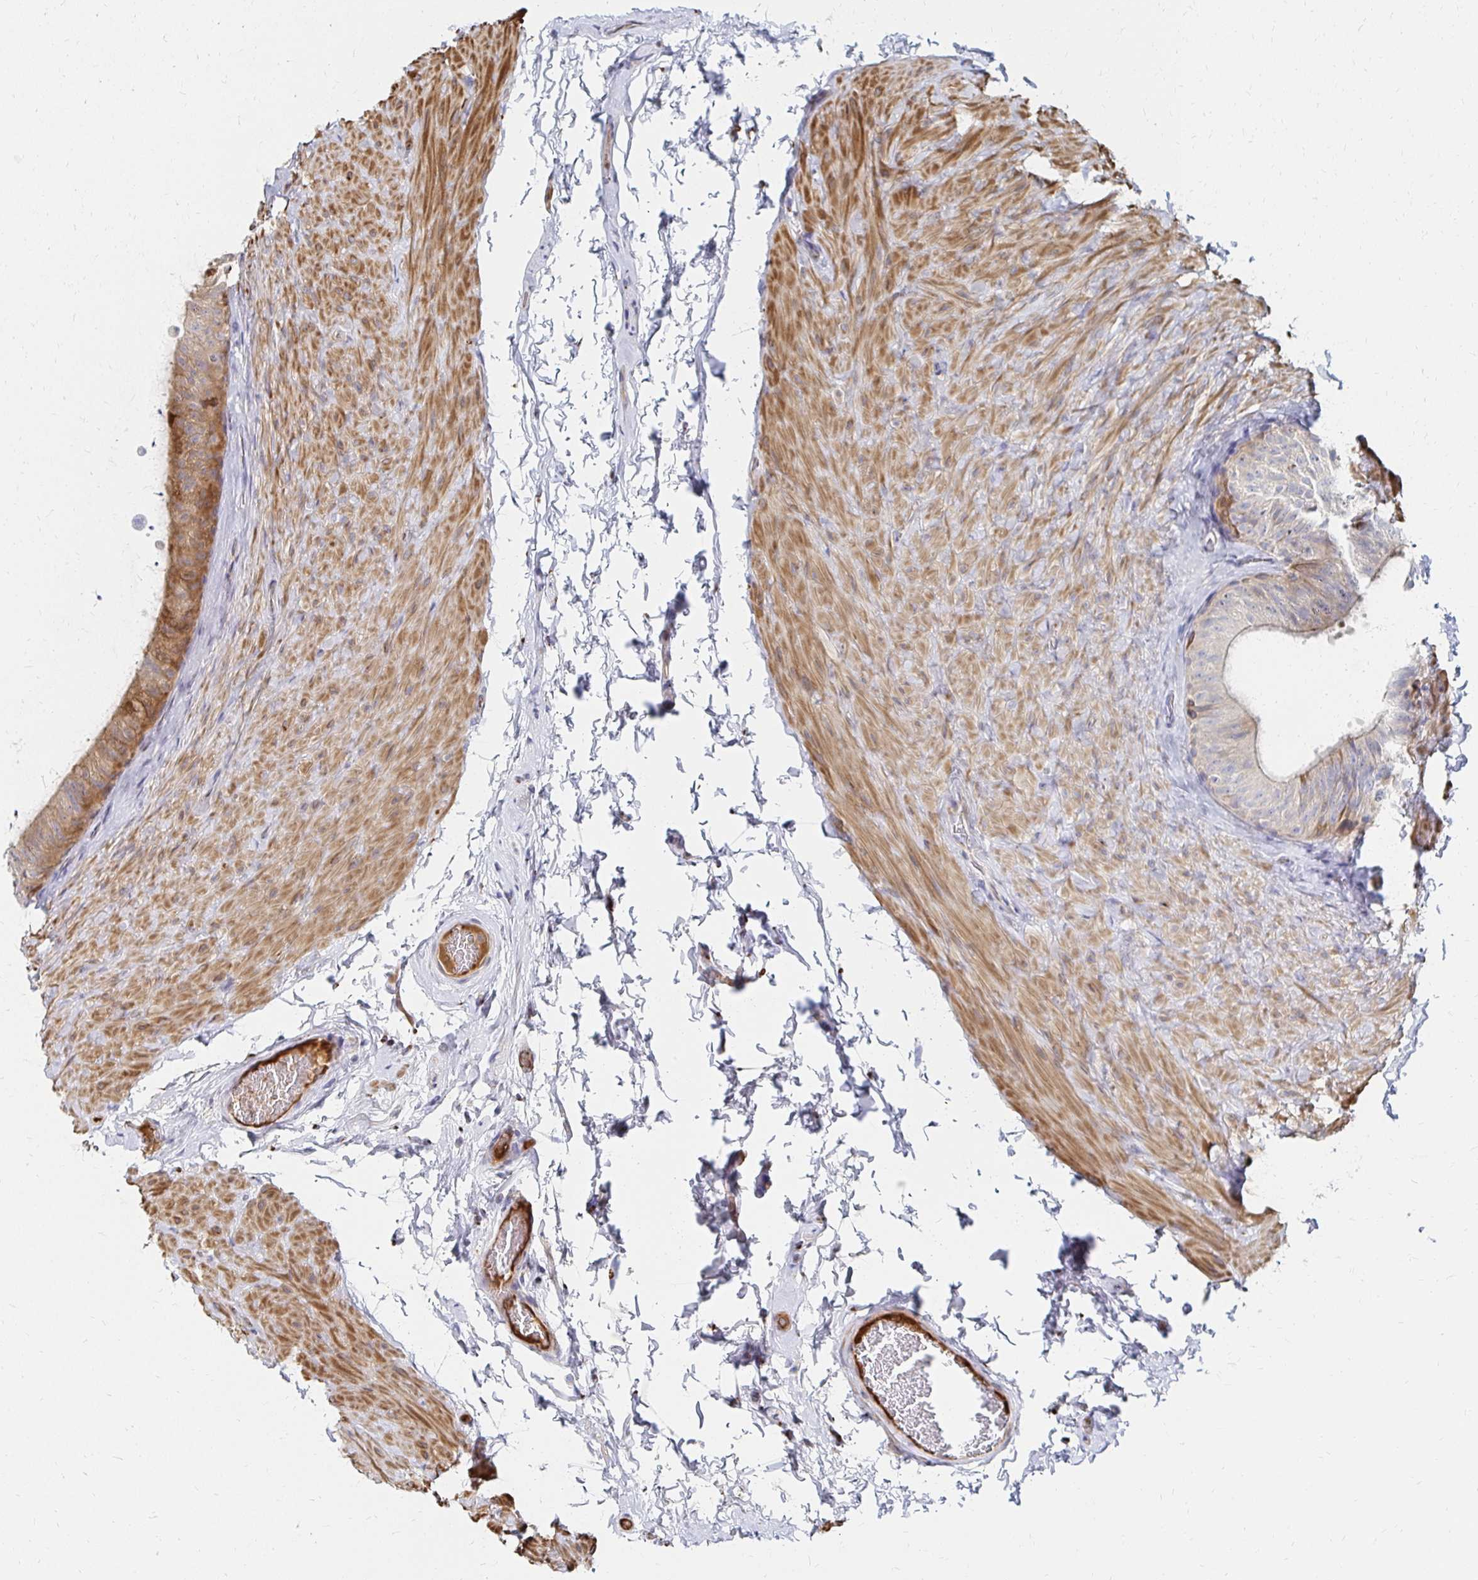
{"staining": {"intensity": "moderate", "quantity": "<25%", "location": "cytoplasmic/membranous"}, "tissue": "epididymis", "cell_type": "Glandular cells", "image_type": "normal", "snomed": [{"axis": "morphology", "description": "Normal tissue, NOS"}, {"axis": "topography", "description": "Epididymis, spermatic cord, NOS"}, {"axis": "topography", "description": "Epididymis"}], "caption": "IHC staining of normal epididymis, which exhibits low levels of moderate cytoplasmic/membranous positivity in approximately <25% of glandular cells indicating moderate cytoplasmic/membranous protein staining. The staining was performed using DAB (3,3'-diaminobenzidine) (brown) for protein detection and nuclei were counterstained in hematoxylin (blue).", "gene": "MAN1A1", "patient": {"sex": "male", "age": 31}}